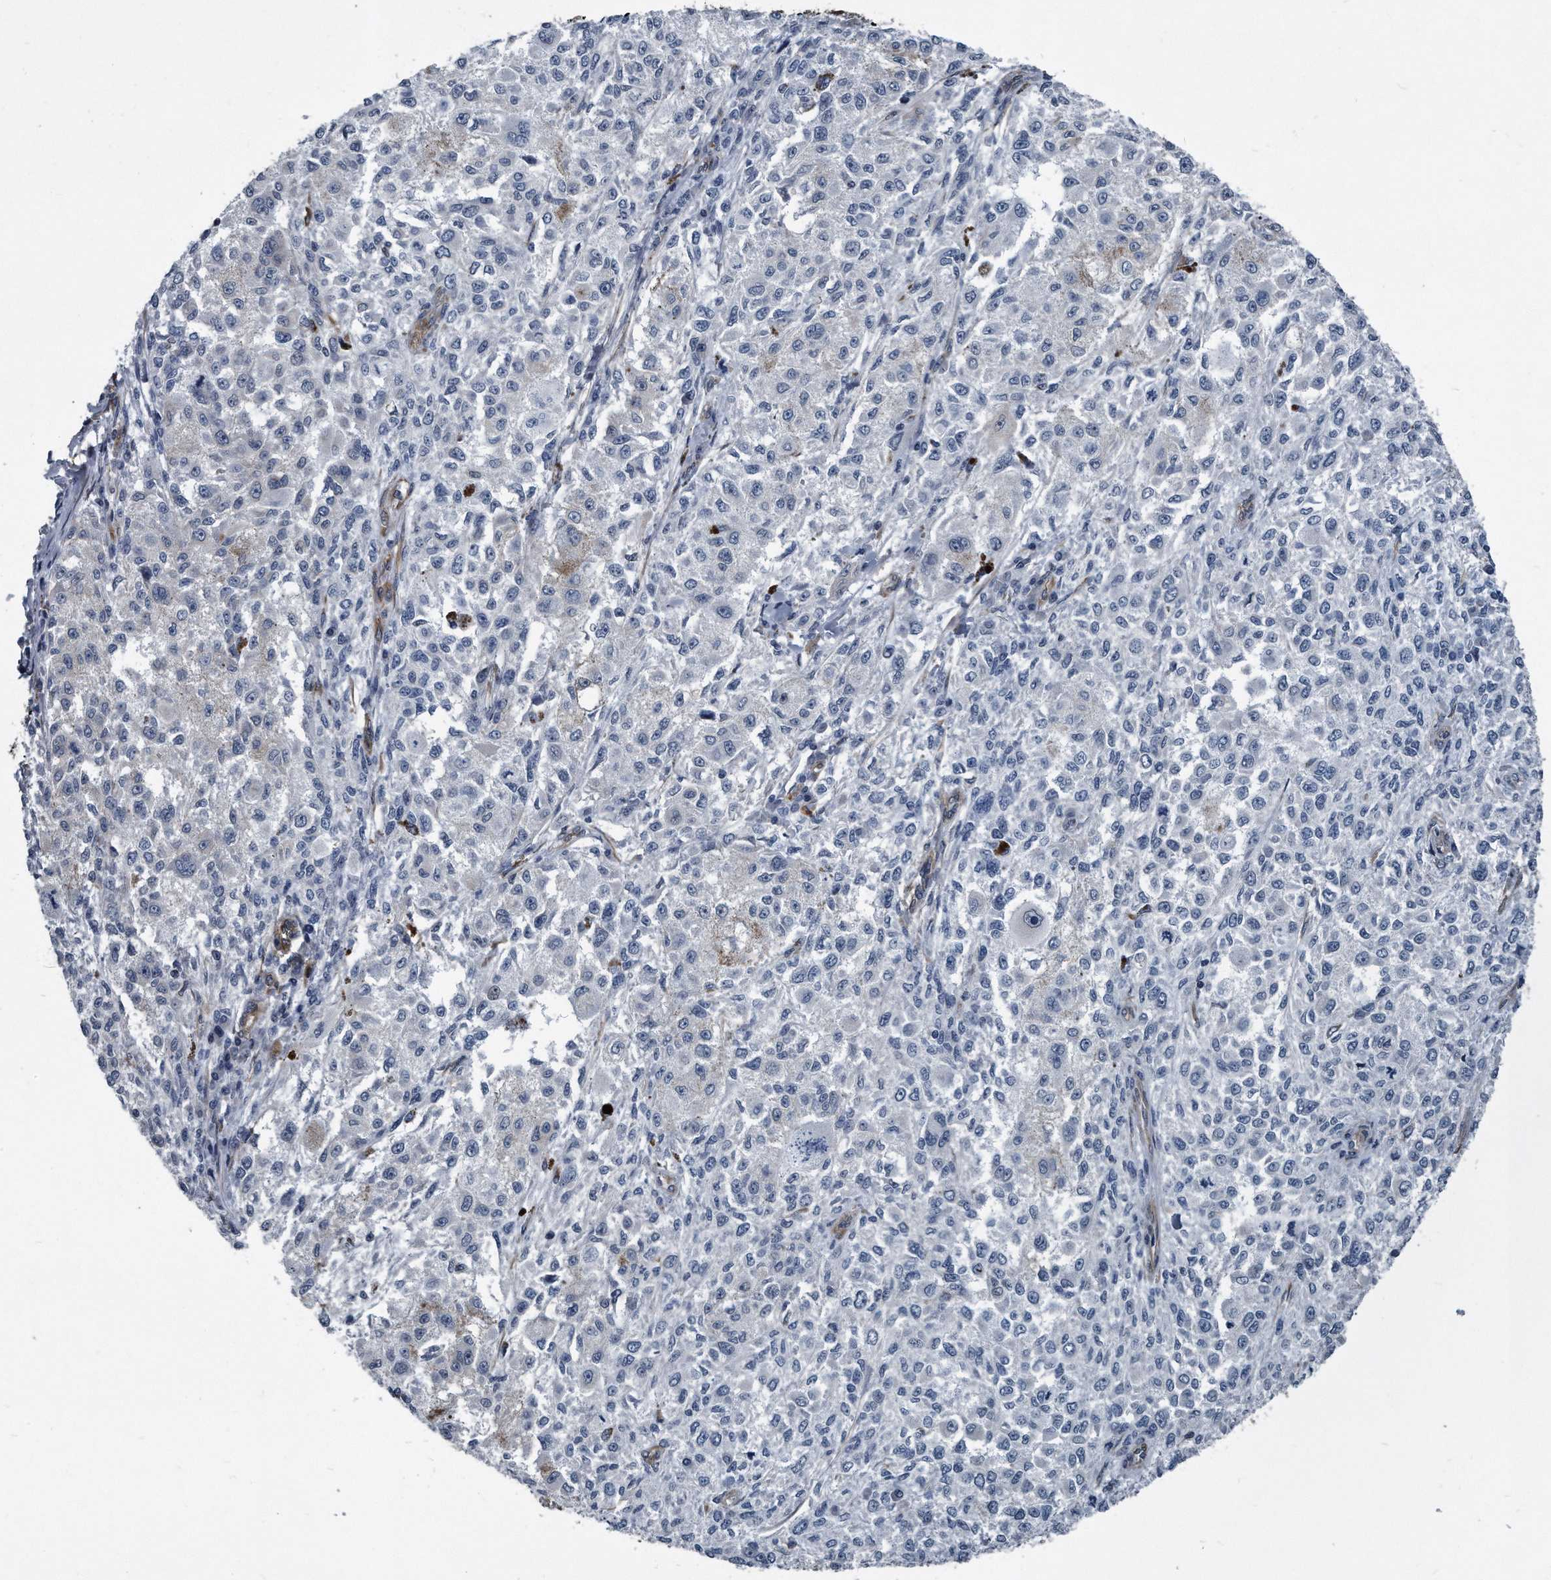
{"staining": {"intensity": "negative", "quantity": "none", "location": "none"}, "tissue": "melanoma", "cell_type": "Tumor cells", "image_type": "cancer", "snomed": [{"axis": "morphology", "description": "Necrosis, NOS"}, {"axis": "morphology", "description": "Malignant melanoma, NOS"}, {"axis": "topography", "description": "Skin"}], "caption": "A high-resolution histopathology image shows immunohistochemistry (IHC) staining of melanoma, which reveals no significant positivity in tumor cells. Brightfield microscopy of immunohistochemistry (IHC) stained with DAB (brown) and hematoxylin (blue), captured at high magnification.", "gene": "PLEC", "patient": {"sex": "female", "age": 87}}